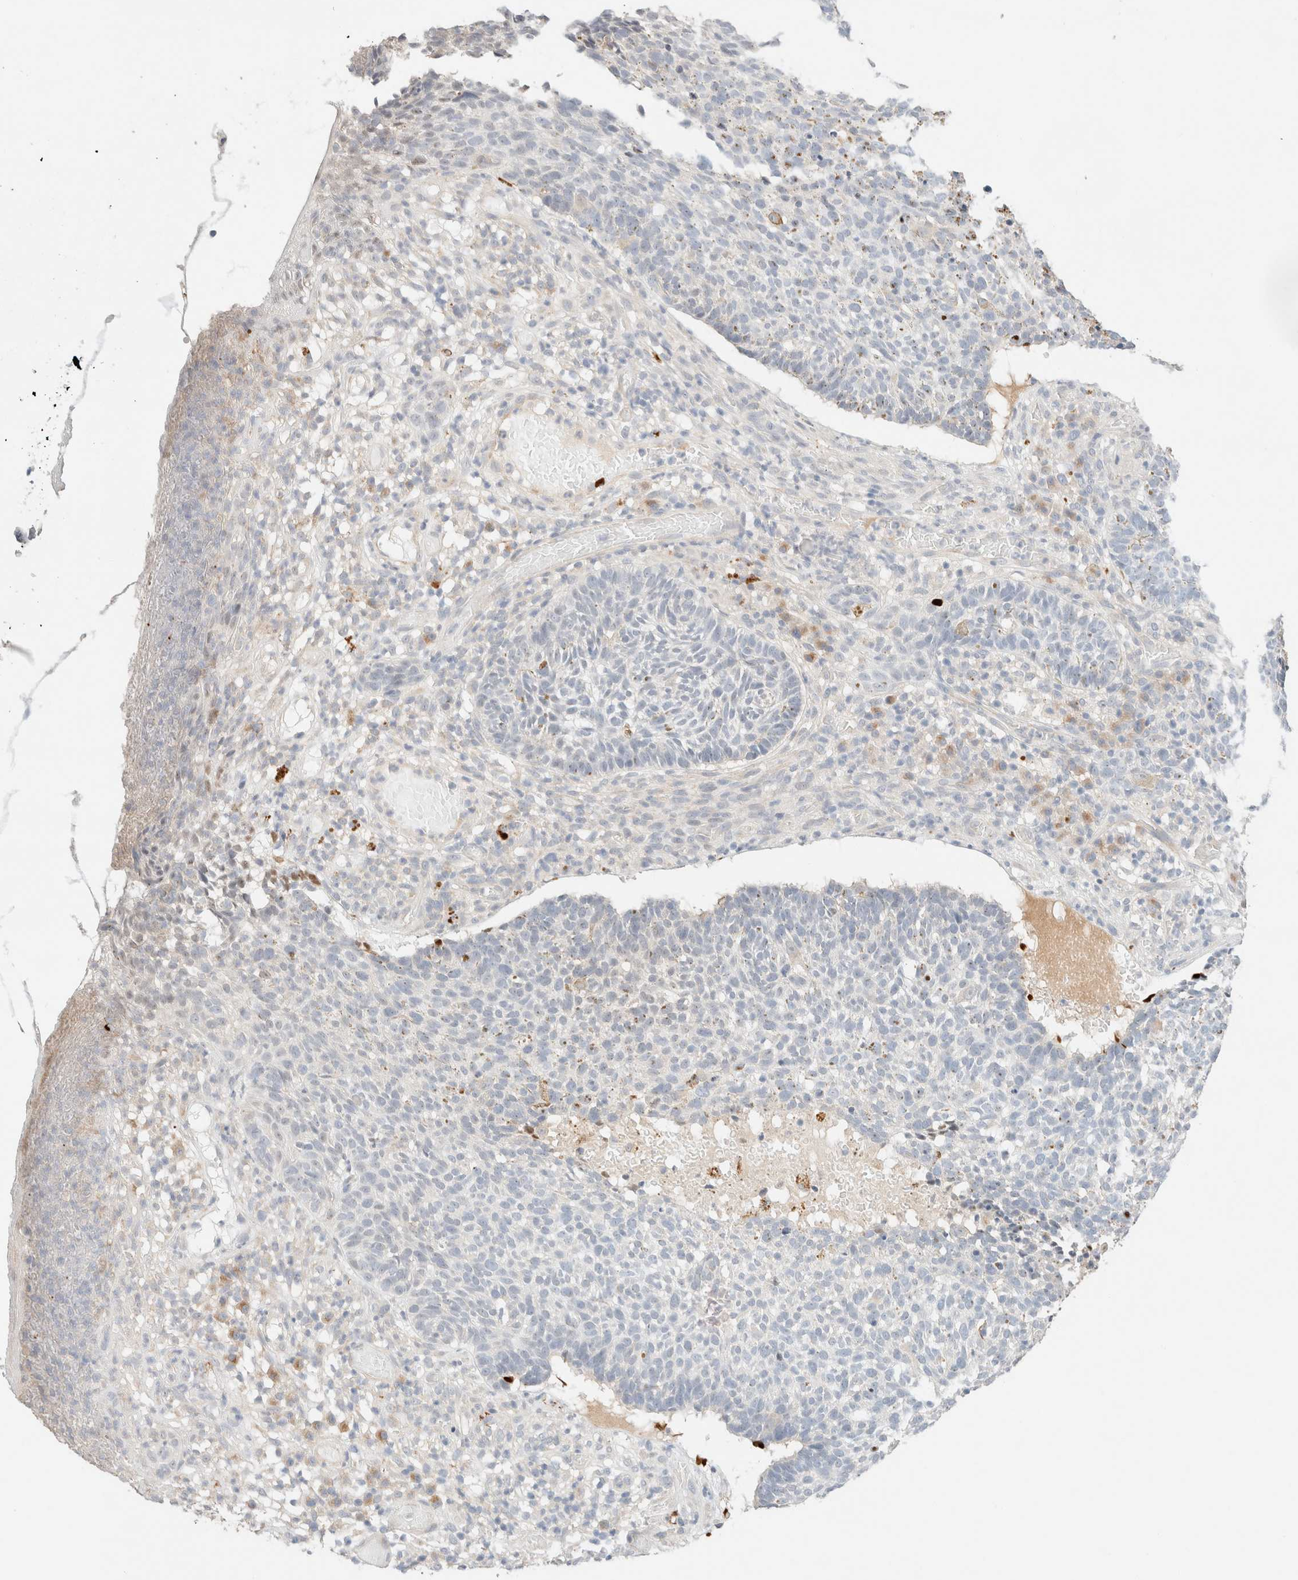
{"staining": {"intensity": "negative", "quantity": "none", "location": "none"}, "tissue": "skin cancer", "cell_type": "Tumor cells", "image_type": "cancer", "snomed": [{"axis": "morphology", "description": "Basal cell carcinoma"}, {"axis": "topography", "description": "Skin"}], "caption": "DAB immunohistochemical staining of human skin cancer demonstrates no significant positivity in tumor cells.", "gene": "SNTB1", "patient": {"sex": "male", "age": 85}}